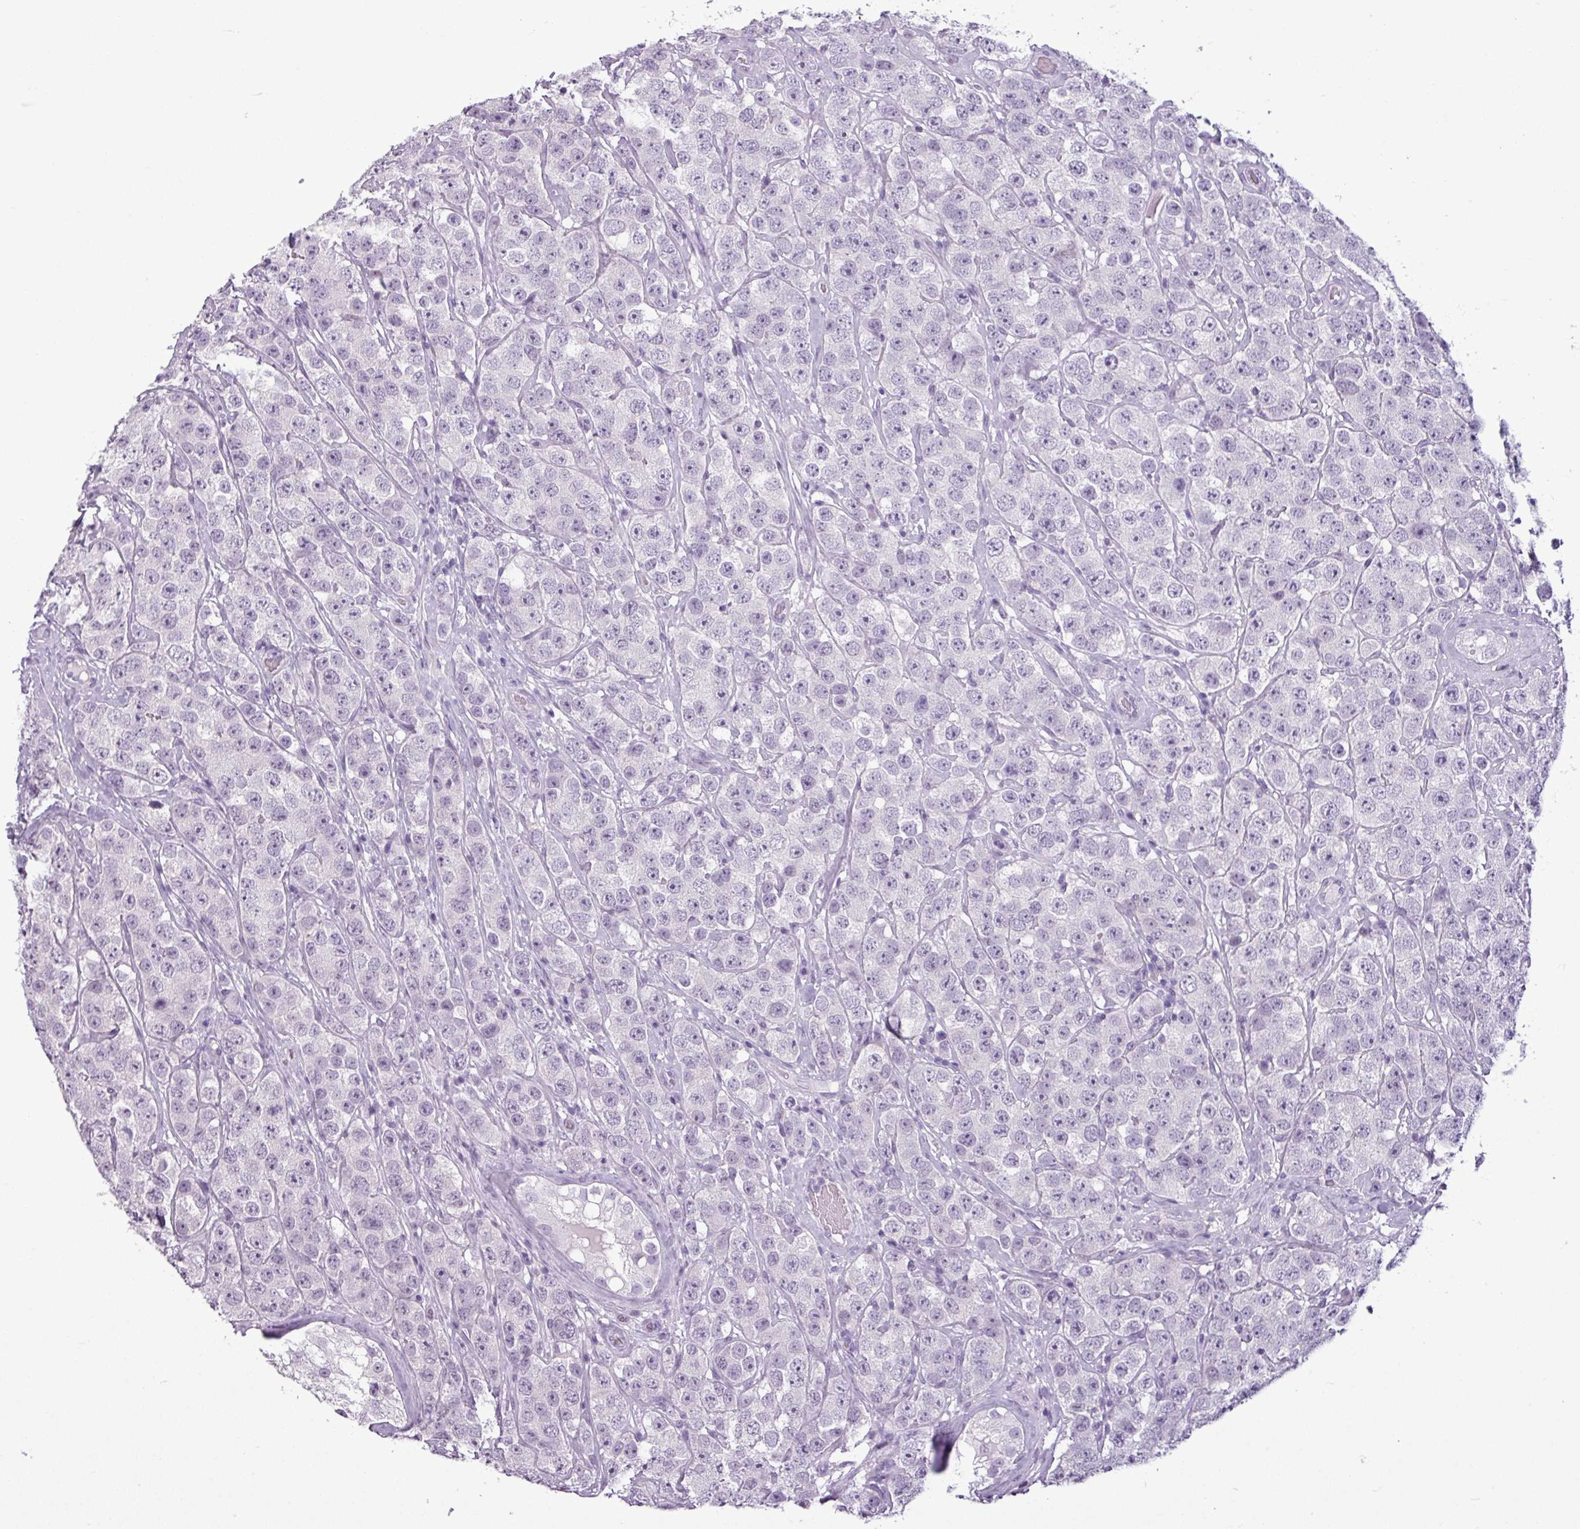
{"staining": {"intensity": "negative", "quantity": "none", "location": "none"}, "tissue": "testis cancer", "cell_type": "Tumor cells", "image_type": "cancer", "snomed": [{"axis": "morphology", "description": "Seminoma, NOS"}, {"axis": "topography", "description": "Testis"}], "caption": "High magnification brightfield microscopy of seminoma (testis) stained with DAB (3,3'-diaminobenzidine) (brown) and counterstained with hematoxylin (blue): tumor cells show no significant expression.", "gene": "AMY2A", "patient": {"sex": "male", "age": 28}}